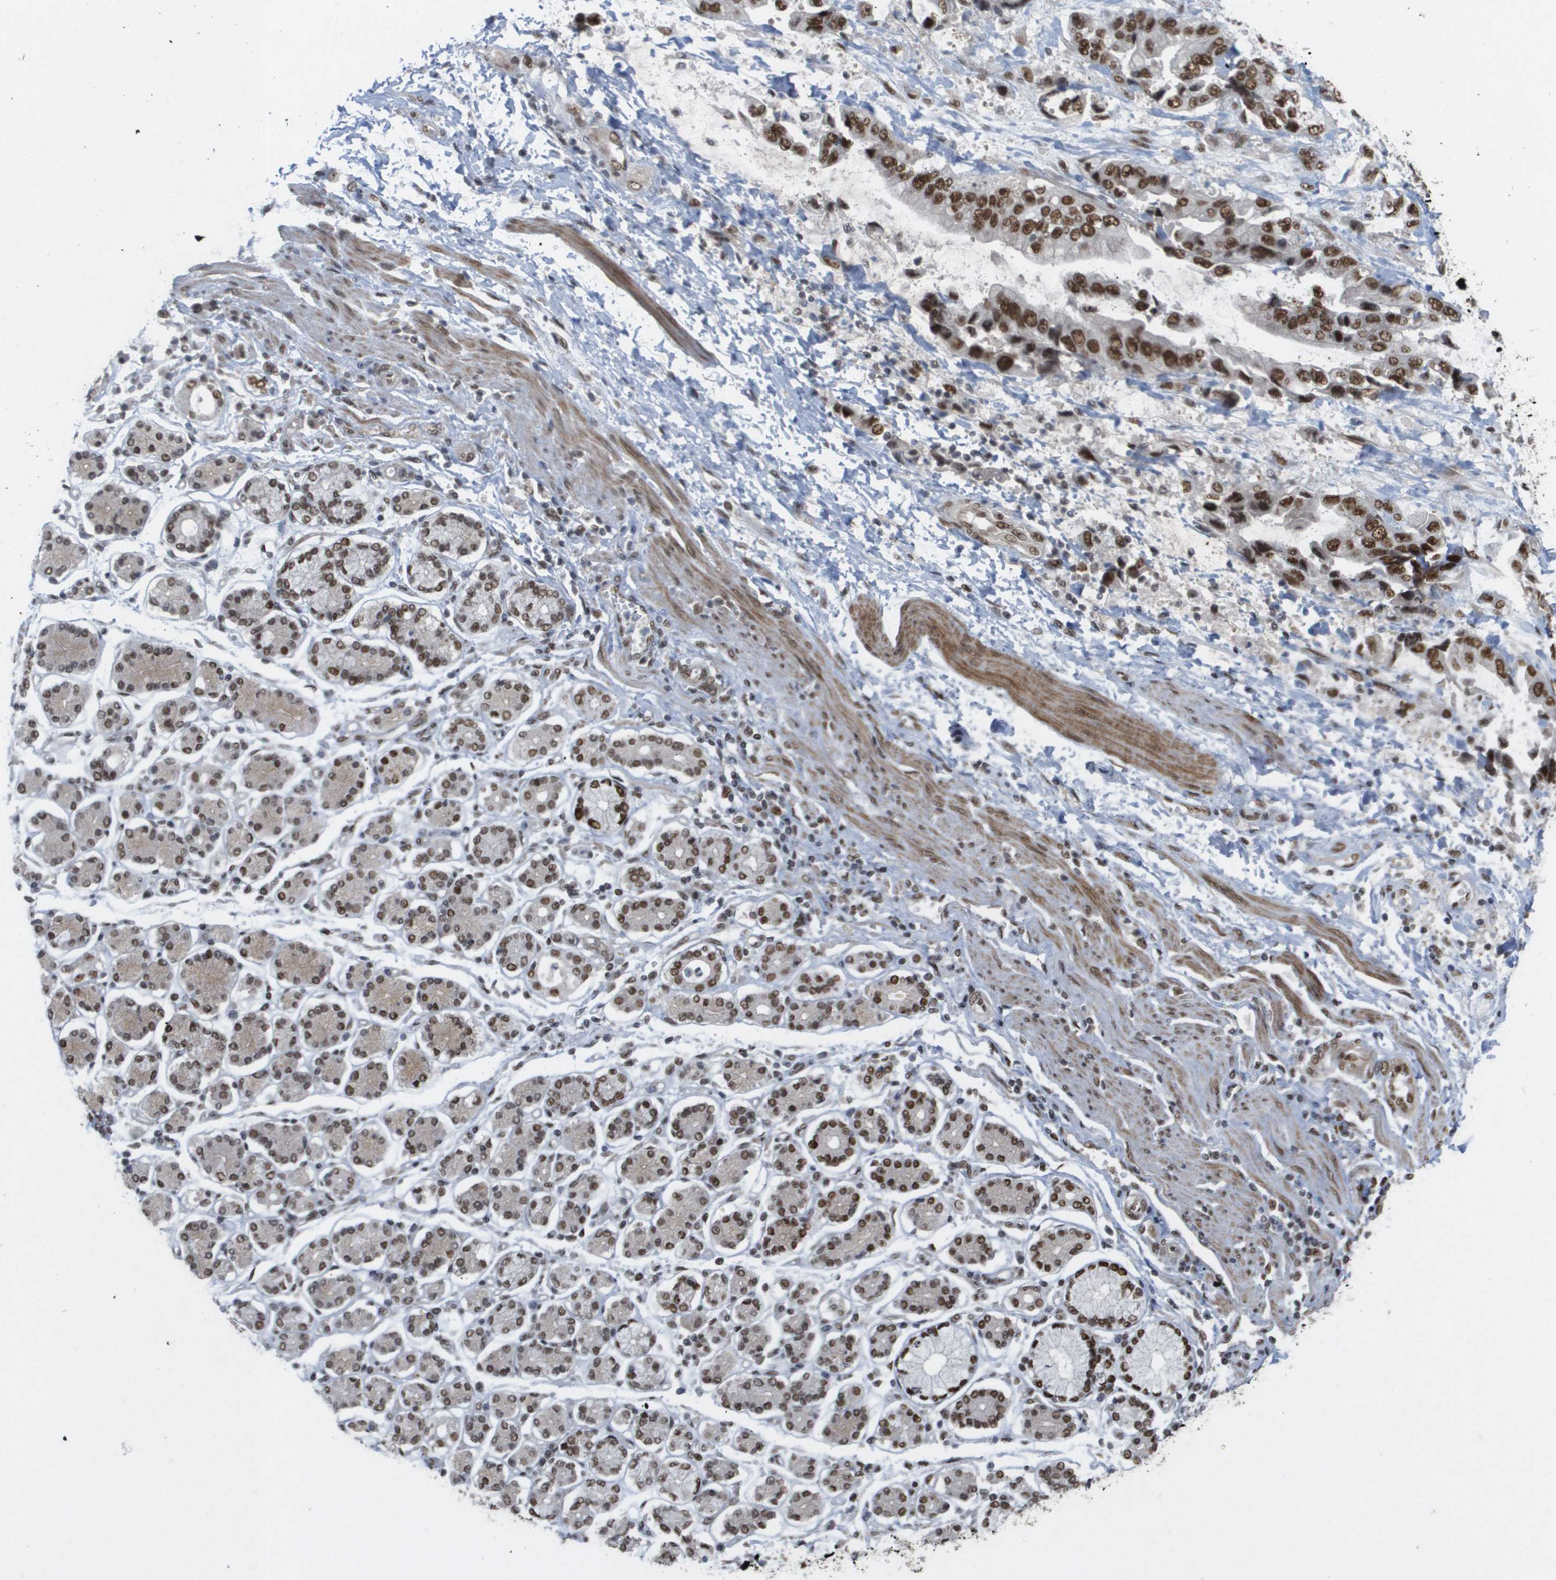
{"staining": {"intensity": "strong", "quantity": ">75%", "location": "nuclear"}, "tissue": "stomach cancer", "cell_type": "Tumor cells", "image_type": "cancer", "snomed": [{"axis": "morphology", "description": "Normal tissue, NOS"}, {"axis": "morphology", "description": "Adenocarcinoma, NOS"}, {"axis": "topography", "description": "Stomach"}], "caption": "This is a histology image of IHC staining of stomach adenocarcinoma, which shows strong positivity in the nuclear of tumor cells.", "gene": "CDT1", "patient": {"sex": "male", "age": 62}}